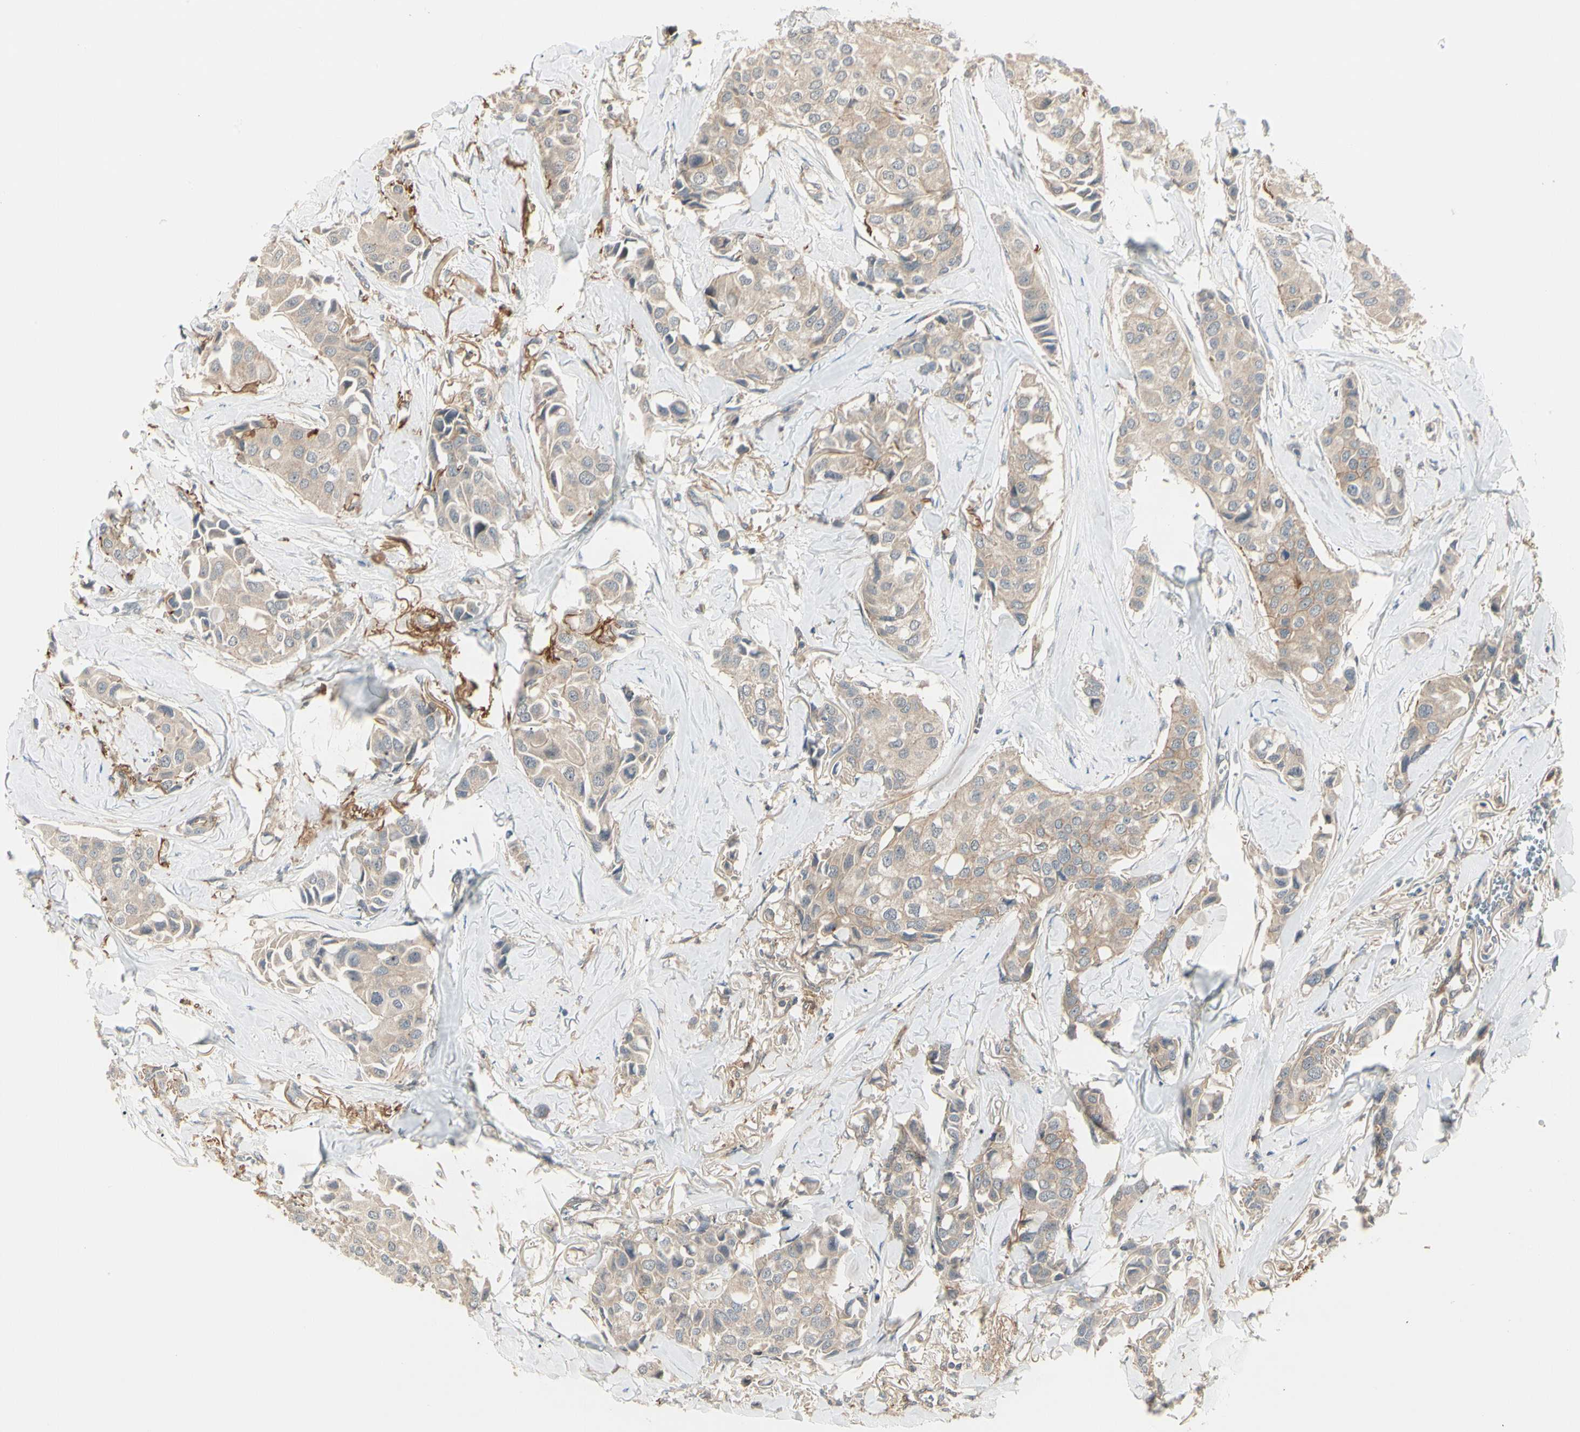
{"staining": {"intensity": "moderate", "quantity": ">75%", "location": "cytoplasmic/membranous"}, "tissue": "breast cancer", "cell_type": "Tumor cells", "image_type": "cancer", "snomed": [{"axis": "morphology", "description": "Duct carcinoma"}, {"axis": "topography", "description": "Breast"}], "caption": "Protein staining exhibits moderate cytoplasmic/membranous staining in about >75% of tumor cells in invasive ductal carcinoma (breast).", "gene": "F2R", "patient": {"sex": "female", "age": 80}}